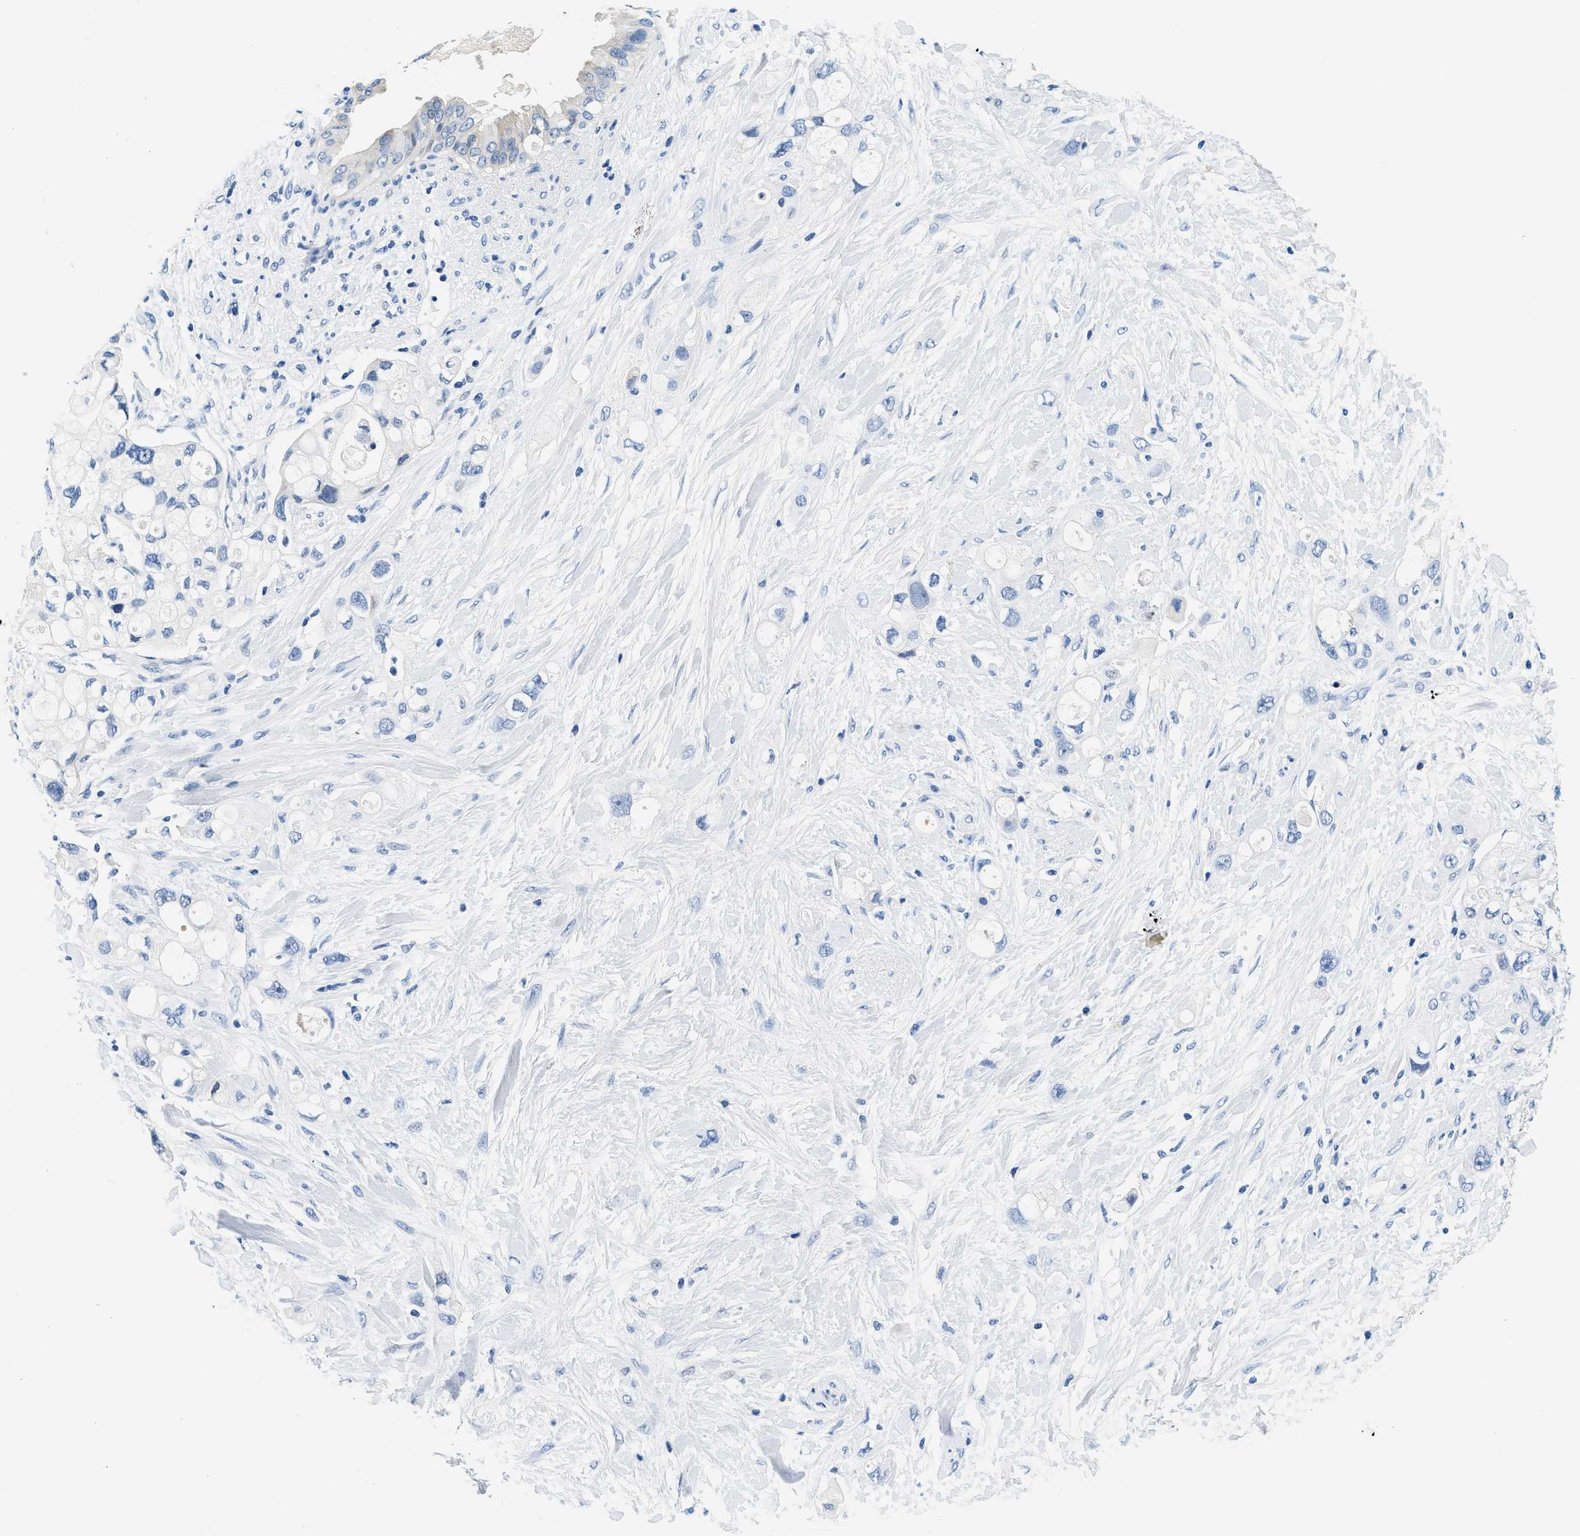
{"staining": {"intensity": "negative", "quantity": "none", "location": "none"}, "tissue": "pancreatic cancer", "cell_type": "Tumor cells", "image_type": "cancer", "snomed": [{"axis": "morphology", "description": "Adenocarcinoma, NOS"}, {"axis": "topography", "description": "Pancreas"}], "caption": "The photomicrograph shows no staining of tumor cells in adenocarcinoma (pancreatic).", "gene": "GSTM3", "patient": {"sex": "female", "age": 56}}